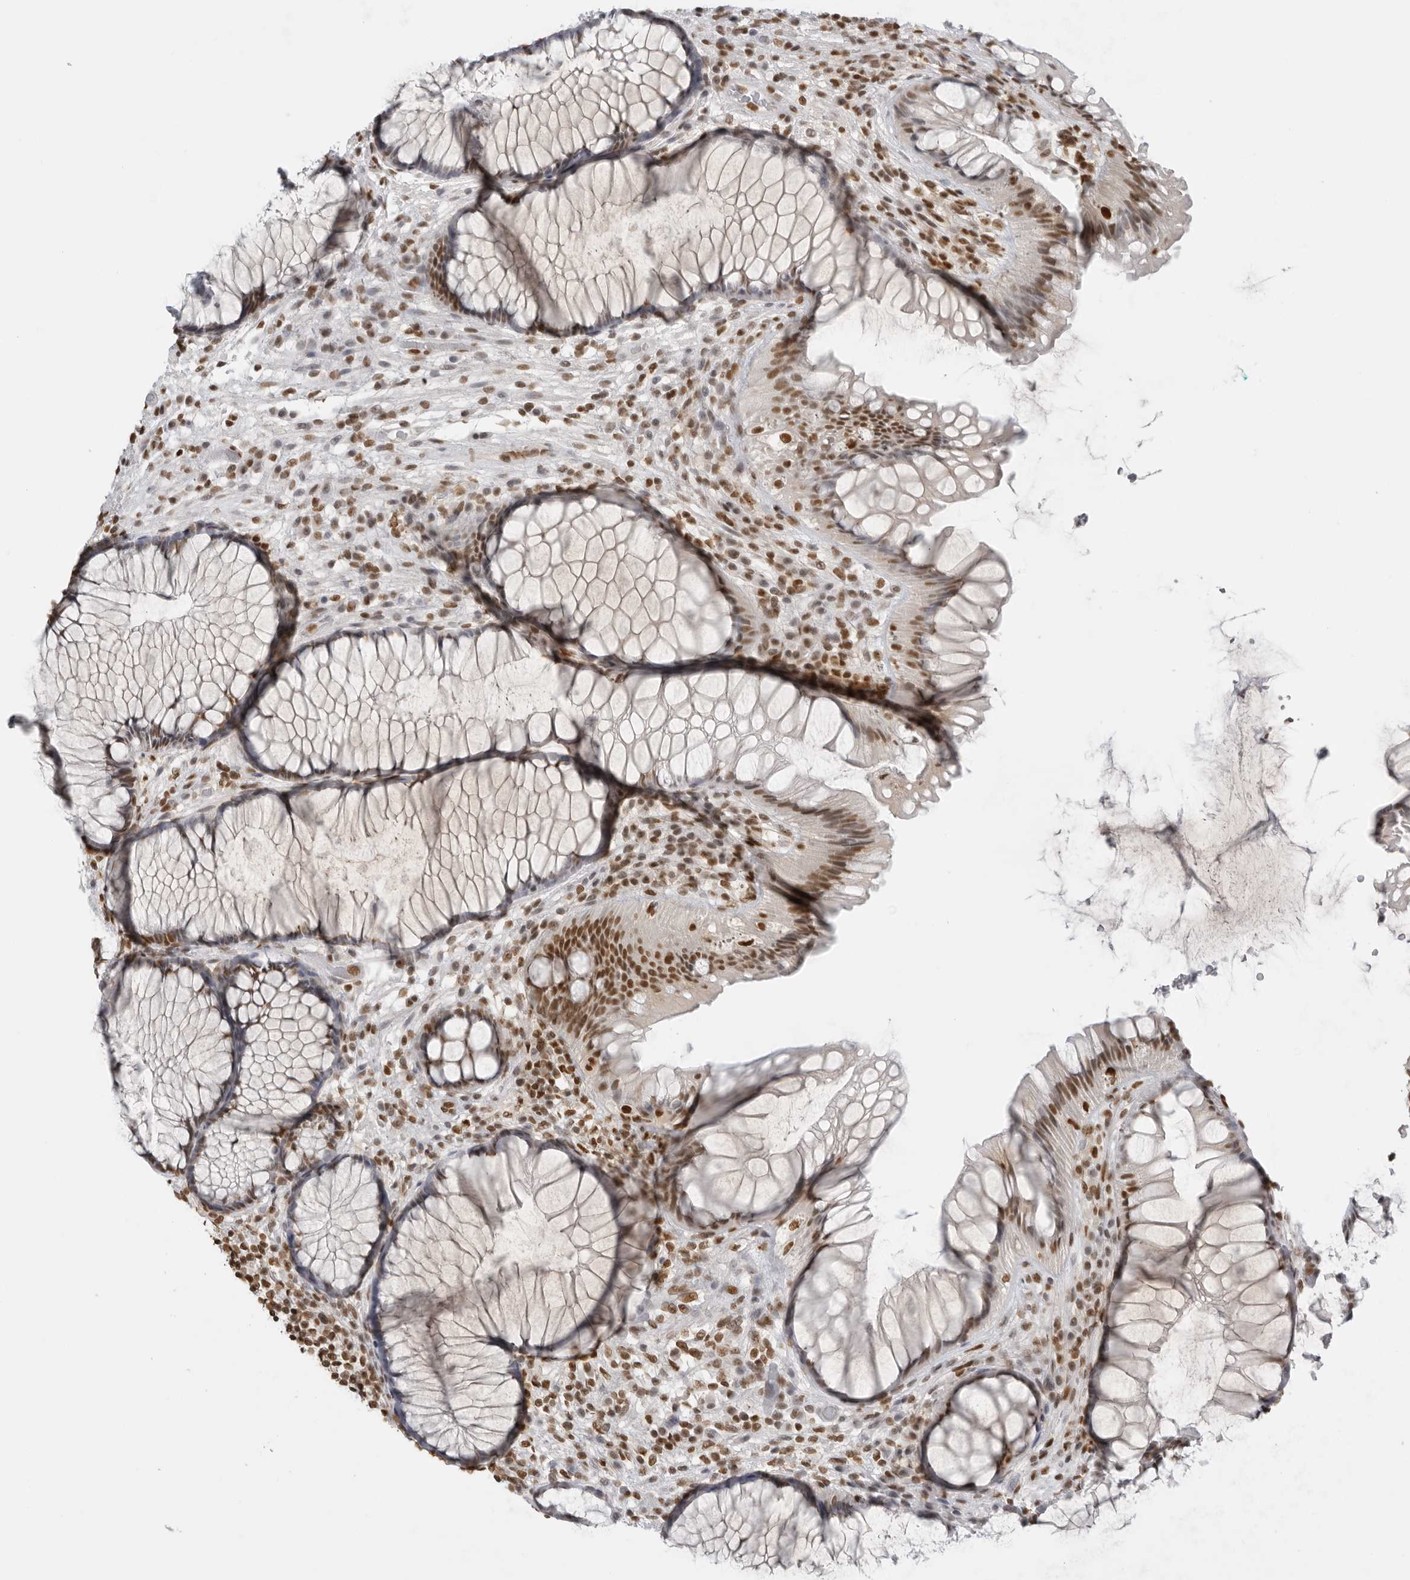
{"staining": {"intensity": "moderate", "quantity": ">75%", "location": "nuclear"}, "tissue": "rectum", "cell_type": "Glandular cells", "image_type": "normal", "snomed": [{"axis": "morphology", "description": "Normal tissue, NOS"}, {"axis": "topography", "description": "Rectum"}], "caption": "Approximately >75% of glandular cells in unremarkable rectum reveal moderate nuclear protein staining as visualized by brown immunohistochemical staining.", "gene": "RPA2", "patient": {"sex": "male", "age": 51}}